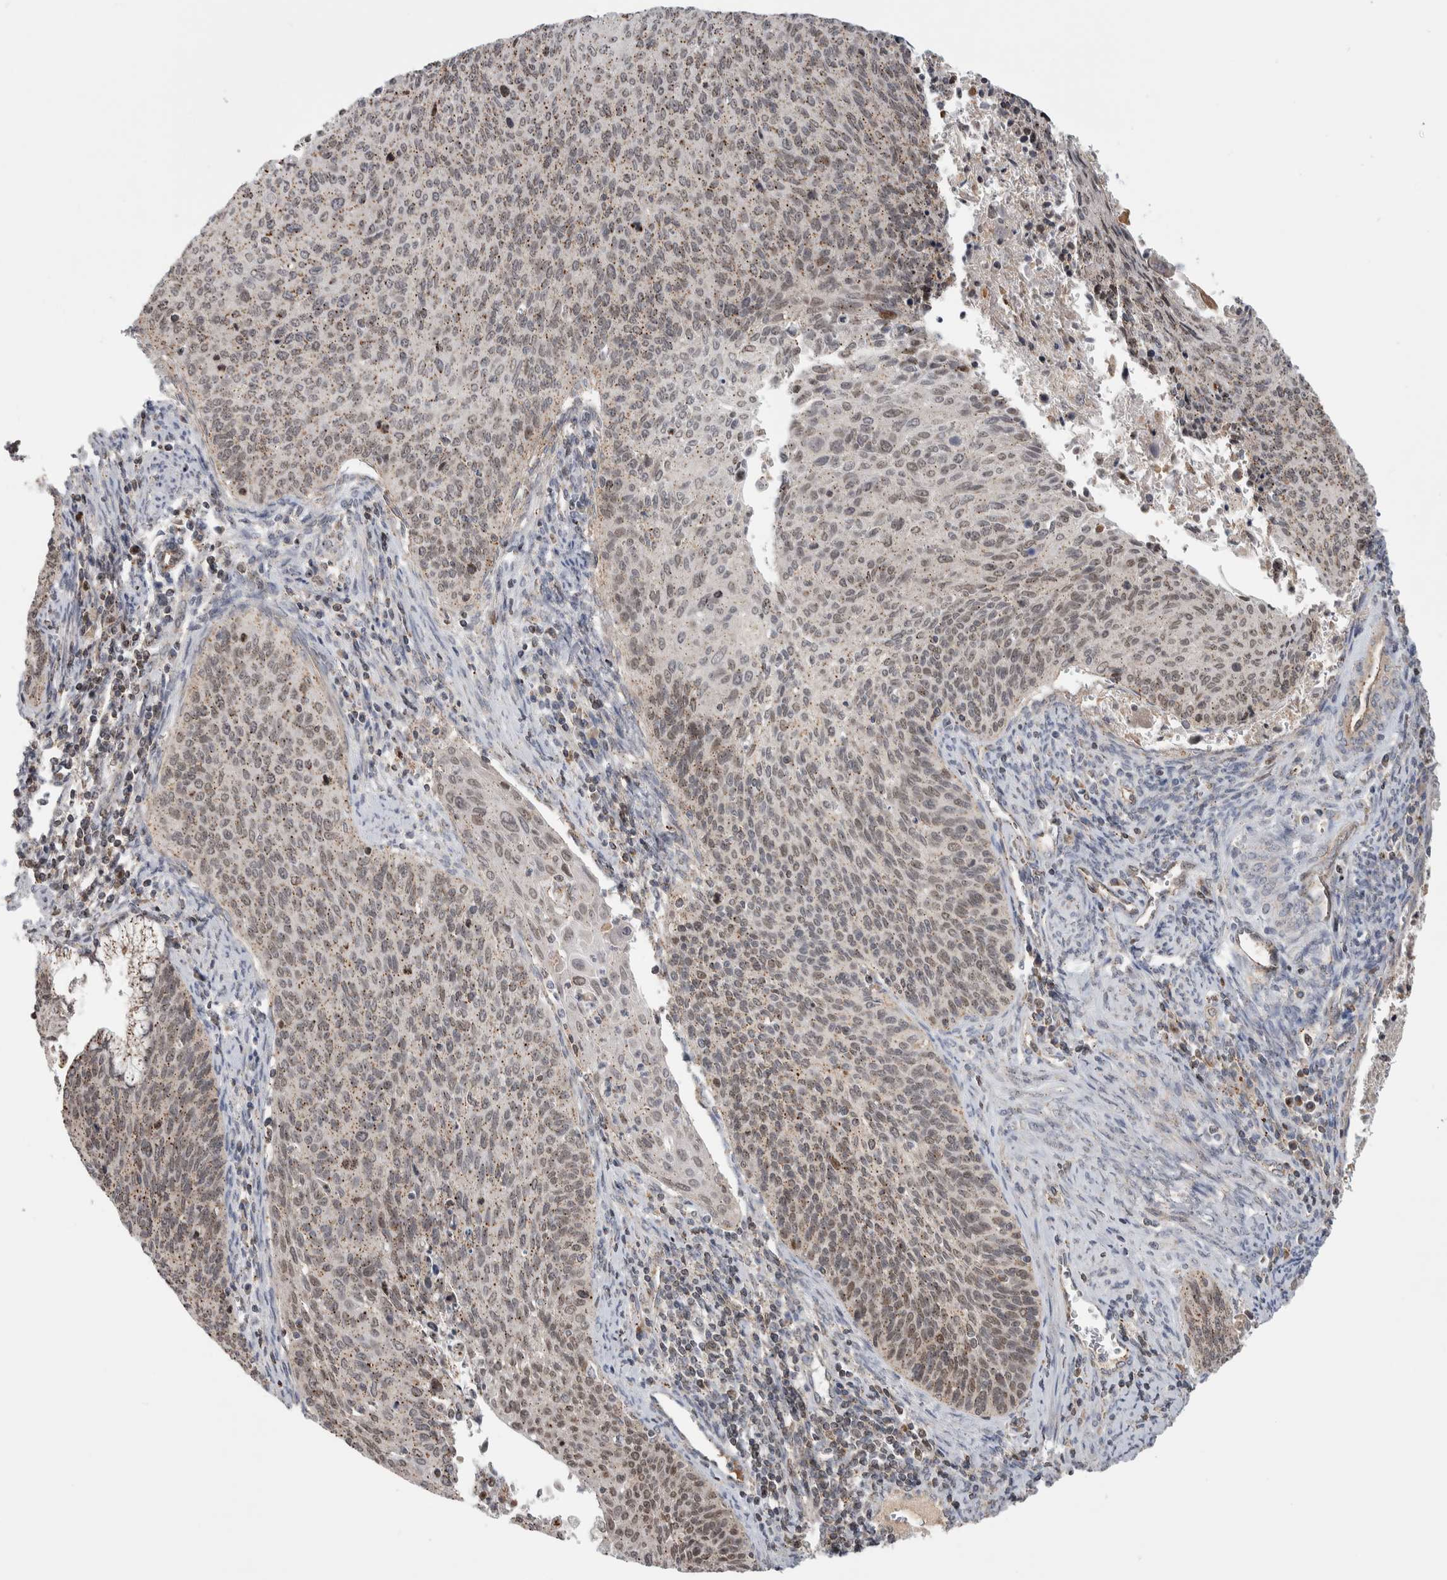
{"staining": {"intensity": "weak", "quantity": ">75%", "location": "cytoplasmic/membranous,nuclear"}, "tissue": "cervical cancer", "cell_type": "Tumor cells", "image_type": "cancer", "snomed": [{"axis": "morphology", "description": "Squamous cell carcinoma, NOS"}, {"axis": "topography", "description": "Cervix"}], "caption": "Squamous cell carcinoma (cervical) stained with immunohistochemistry reveals weak cytoplasmic/membranous and nuclear staining in about >75% of tumor cells. (DAB (3,3'-diaminobenzidine) IHC with brightfield microscopy, high magnification).", "gene": "MSL1", "patient": {"sex": "female", "age": 55}}